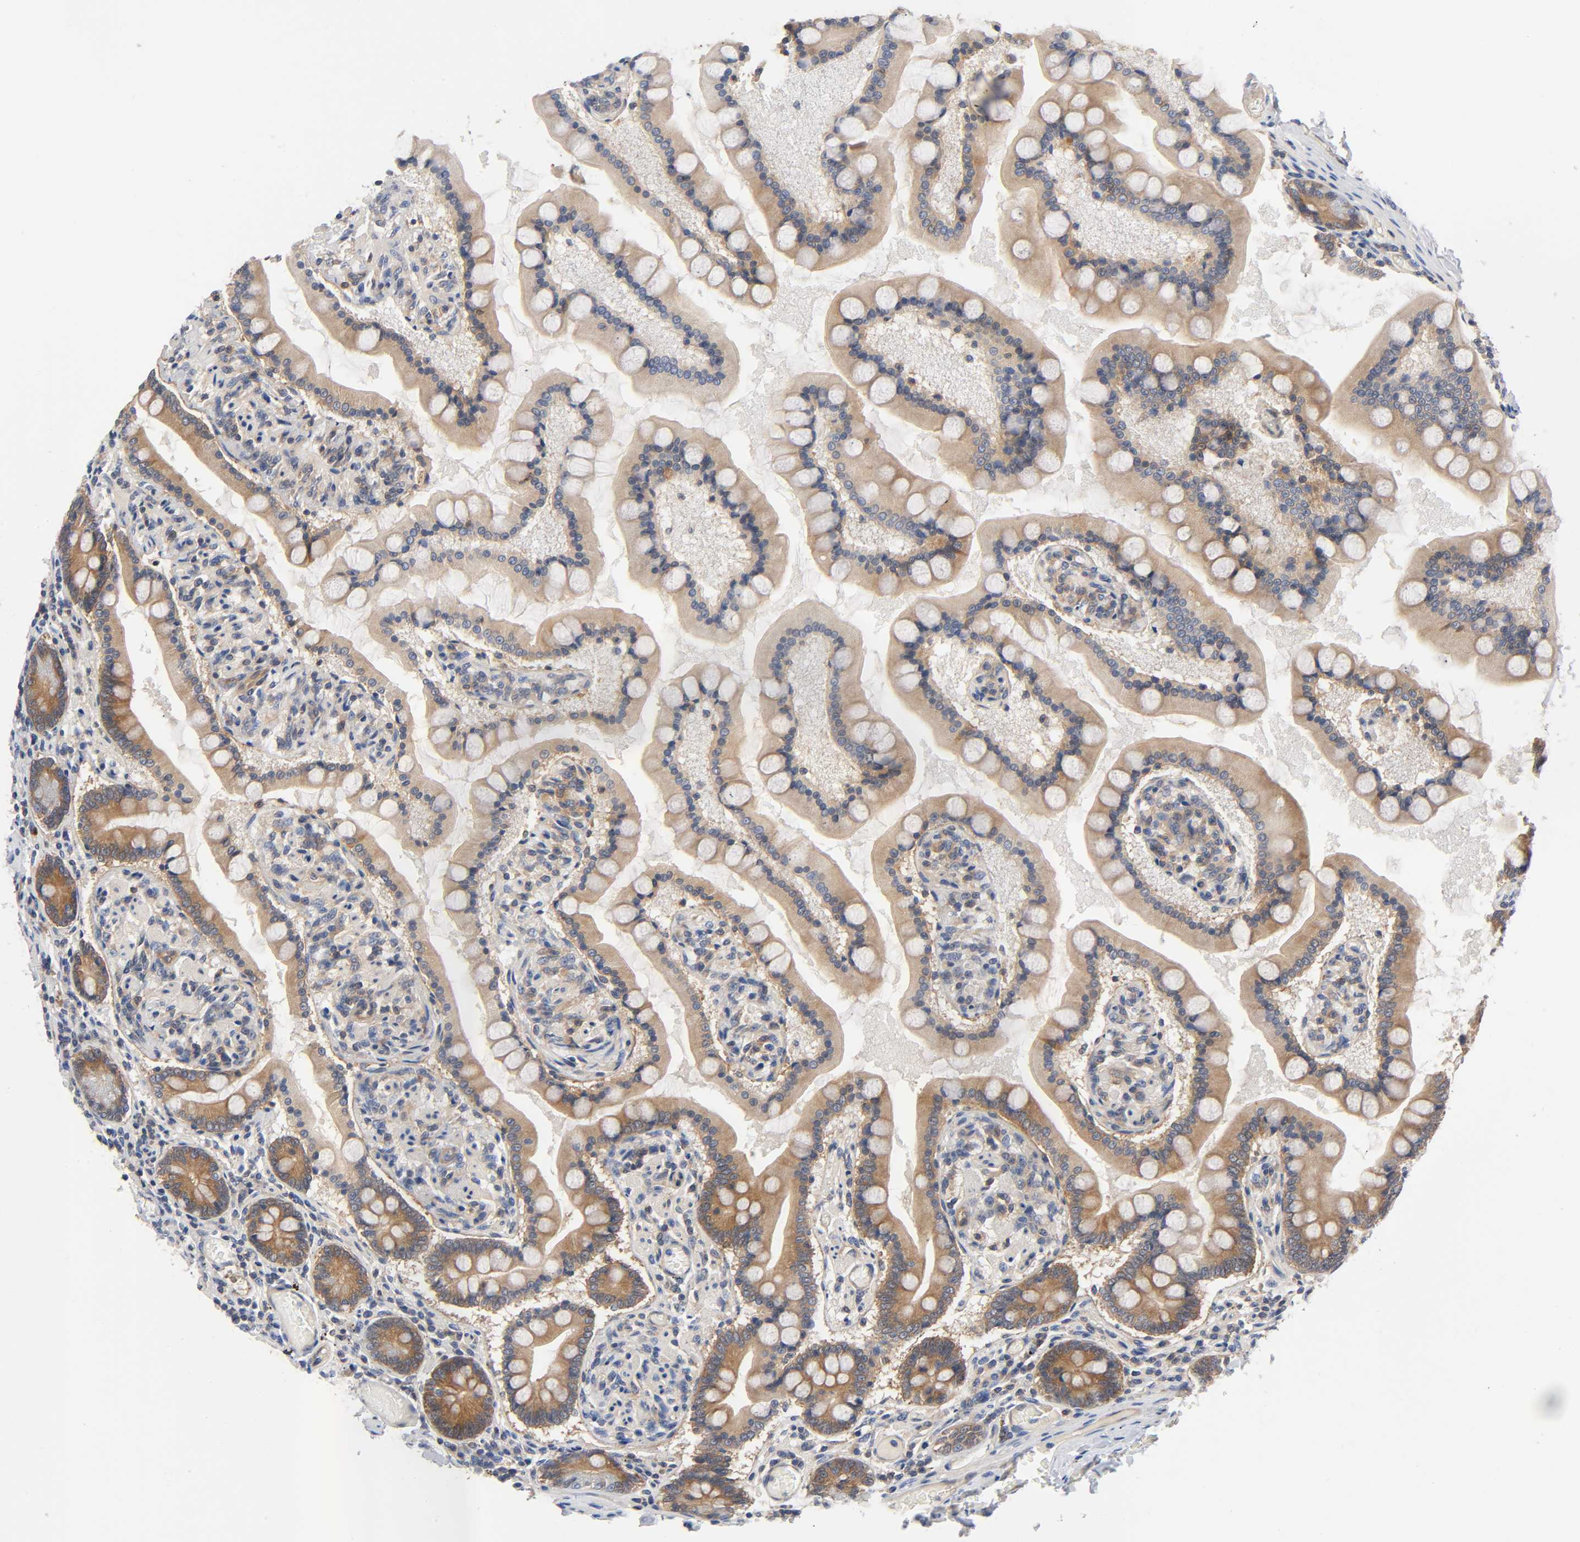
{"staining": {"intensity": "strong", "quantity": ">75%", "location": "cytoplasmic/membranous"}, "tissue": "small intestine", "cell_type": "Glandular cells", "image_type": "normal", "snomed": [{"axis": "morphology", "description": "Normal tissue, NOS"}, {"axis": "topography", "description": "Small intestine"}], "caption": "IHC image of unremarkable small intestine: small intestine stained using immunohistochemistry (IHC) reveals high levels of strong protein expression localized specifically in the cytoplasmic/membranous of glandular cells, appearing as a cytoplasmic/membranous brown color.", "gene": "PRKAB1", "patient": {"sex": "male", "age": 41}}